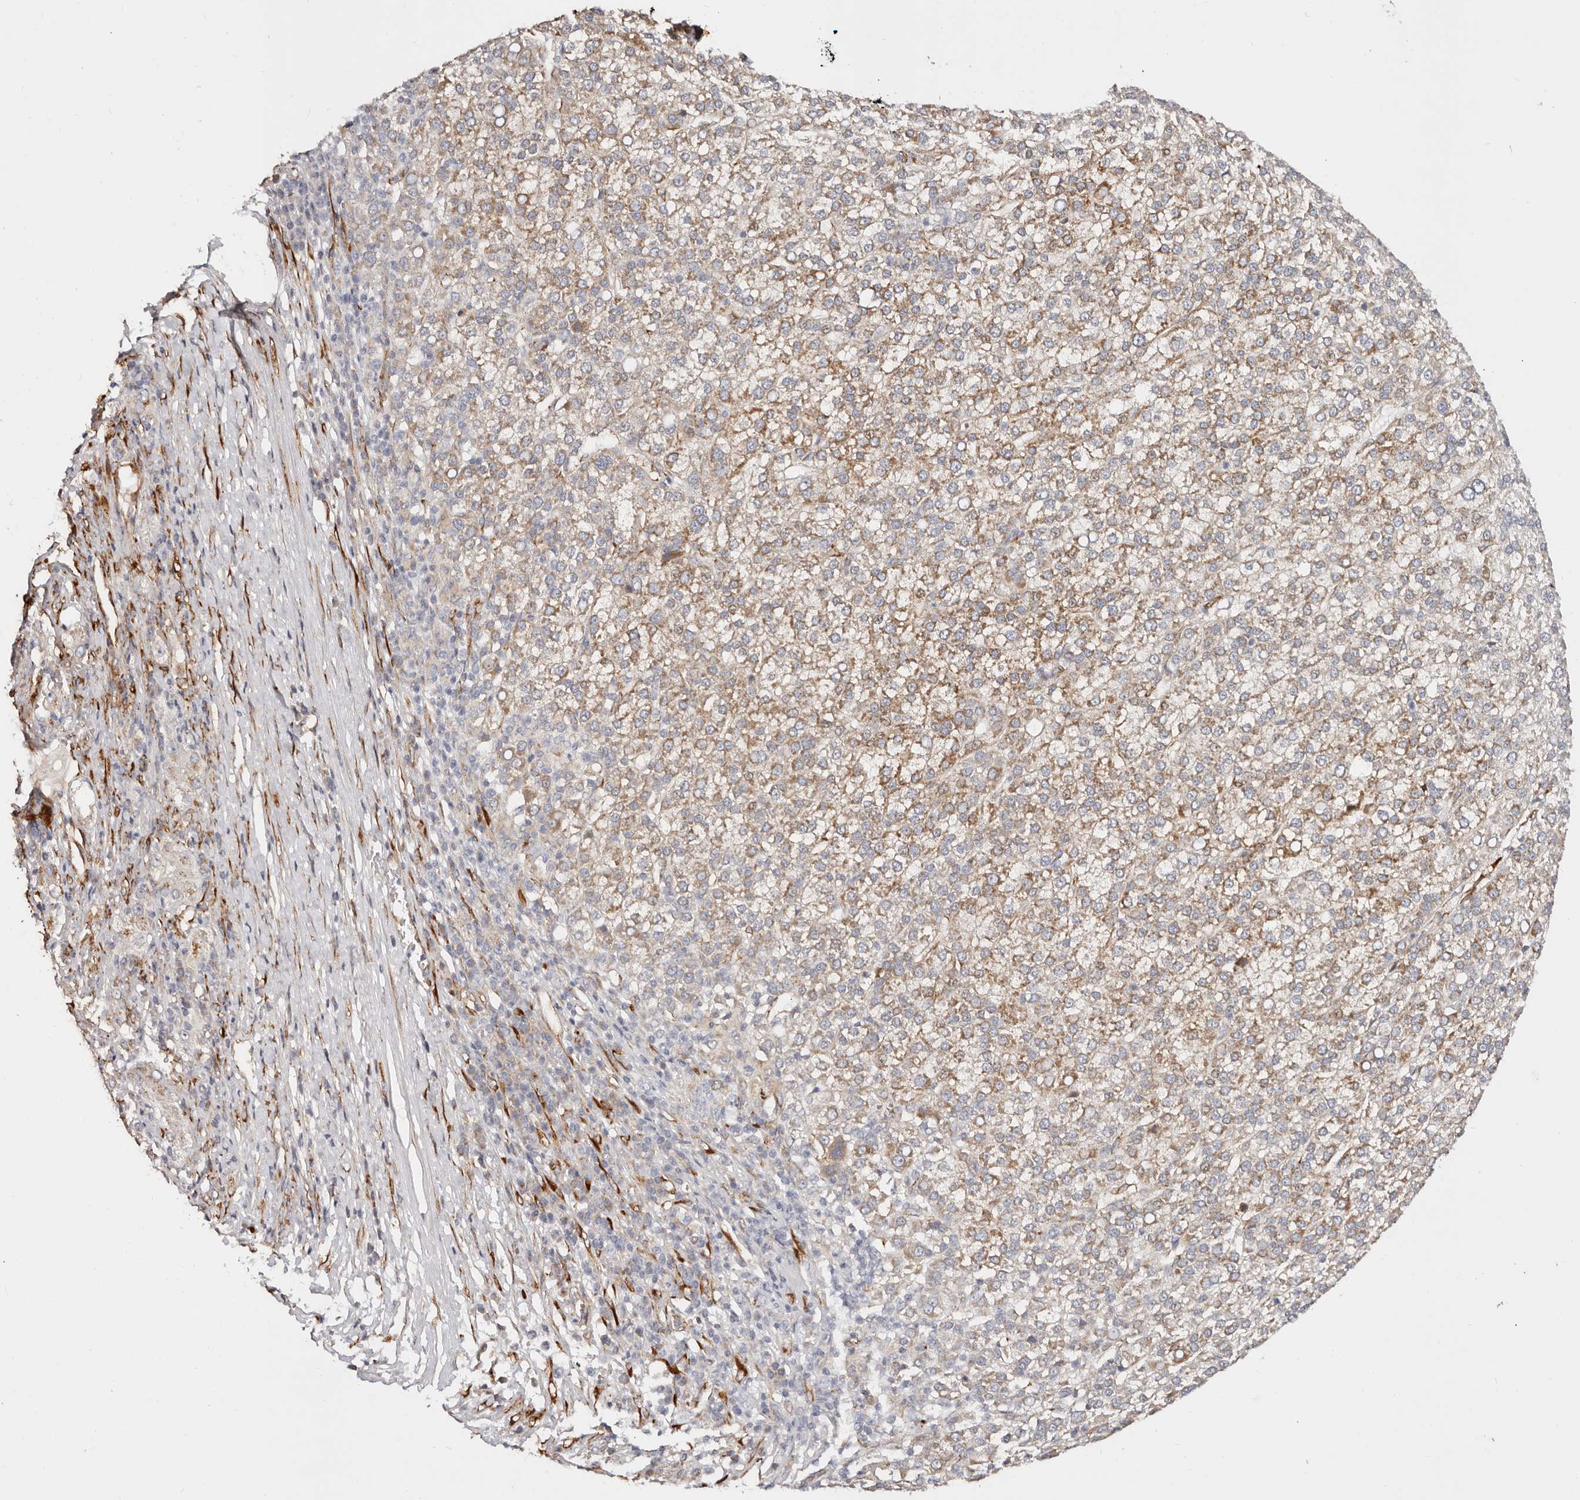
{"staining": {"intensity": "moderate", "quantity": ">75%", "location": "cytoplasmic/membranous"}, "tissue": "liver cancer", "cell_type": "Tumor cells", "image_type": "cancer", "snomed": [{"axis": "morphology", "description": "Carcinoma, Hepatocellular, NOS"}, {"axis": "topography", "description": "Liver"}], "caption": "Protein staining of liver cancer tissue exhibits moderate cytoplasmic/membranous staining in approximately >75% of tumor cells.", "gene": "SERPINH1", "patient": {"sex": "female", "age": 58}}